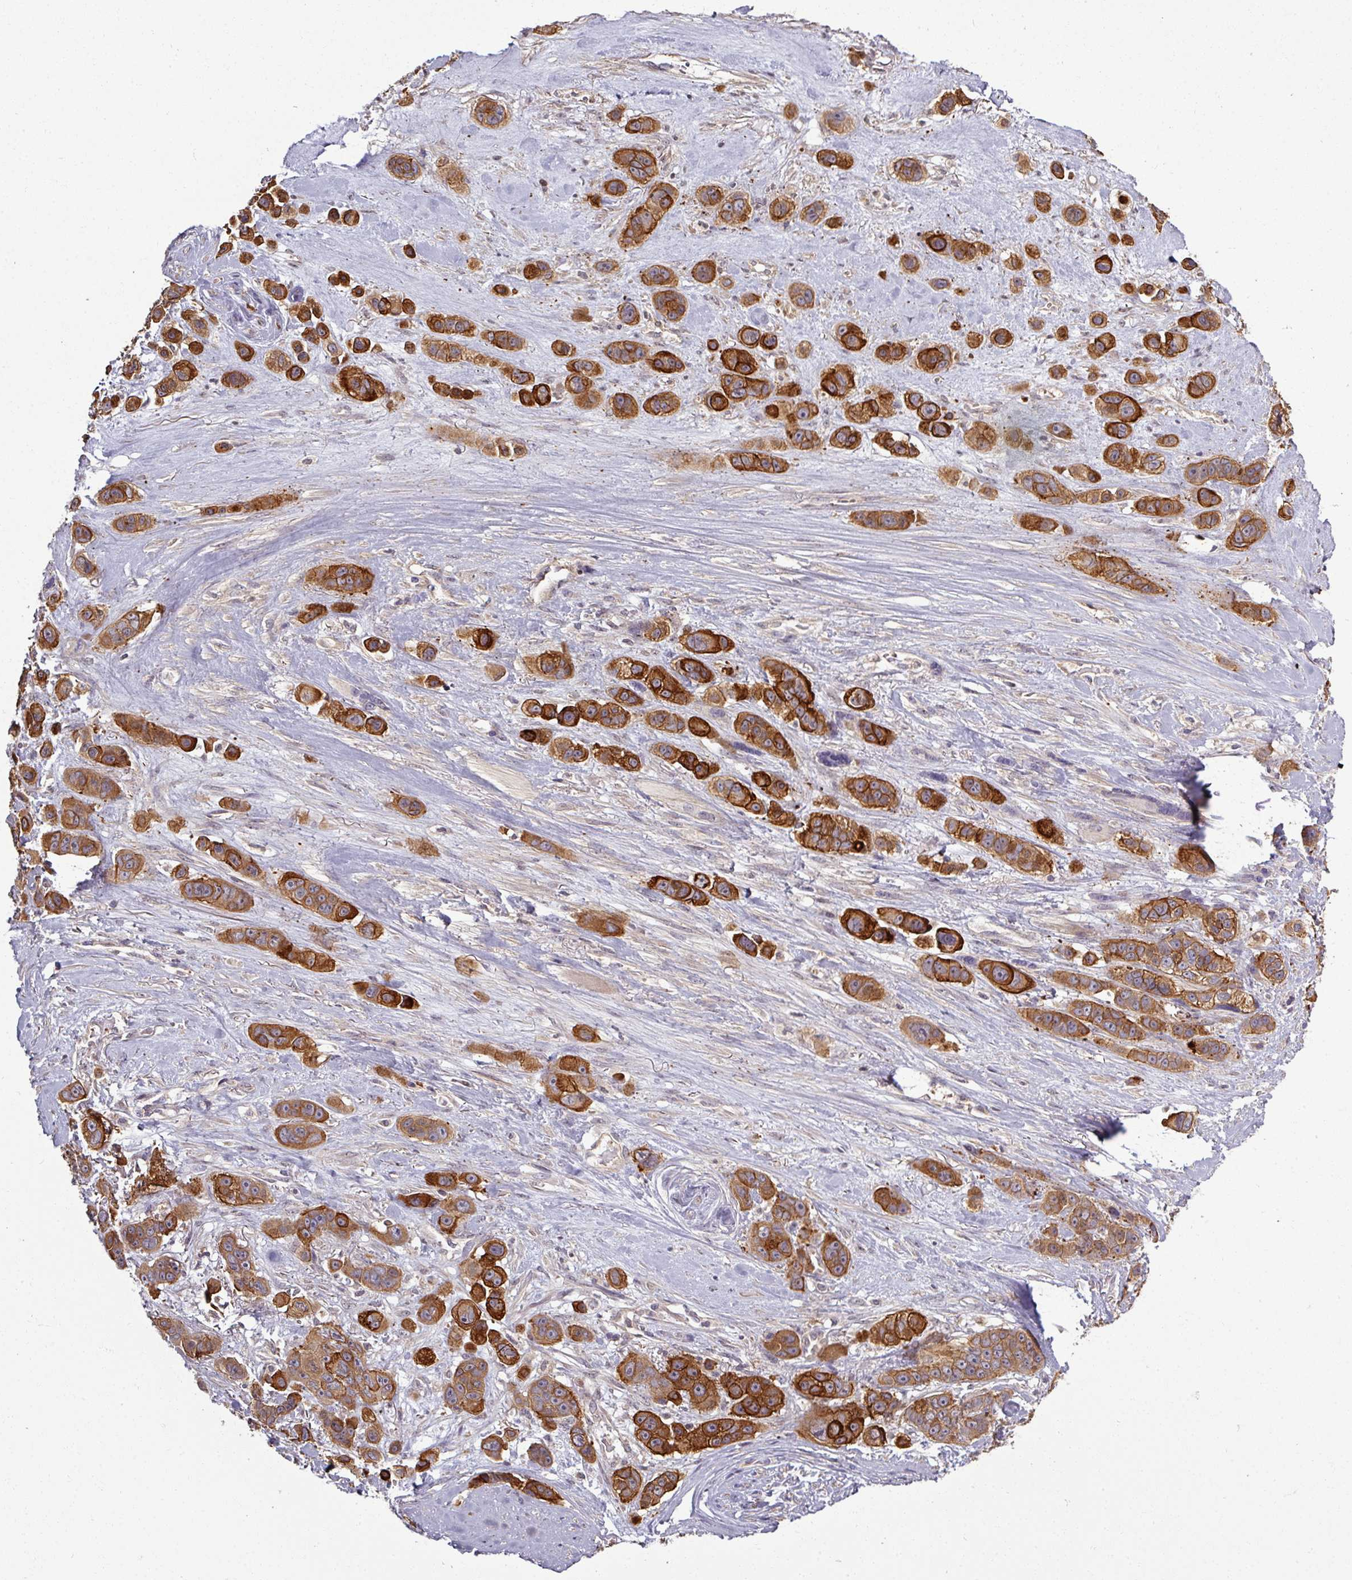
{"staining": {"intensity": "strong", "quantity": ">75%", "location": "cytoplasmic/membranous"}, "tissue": "skin cancer", "cell_type": "Tumor cells", "image_type": "cancer", "snomed": [{"axis": "morphology", "description": "Squamous cell carcinoma, NOS"}, {"axis": "topography", "description": "Skin"}], "caption": "DAB immunohistochemical staining of skin cancer displays strong cytoplasmic/membranous protein expression in about >75% of tumor cells. Nuclei are stained in blue.", "gene": "TUSC3", "patient": {"sex": "male", "age": 67}}